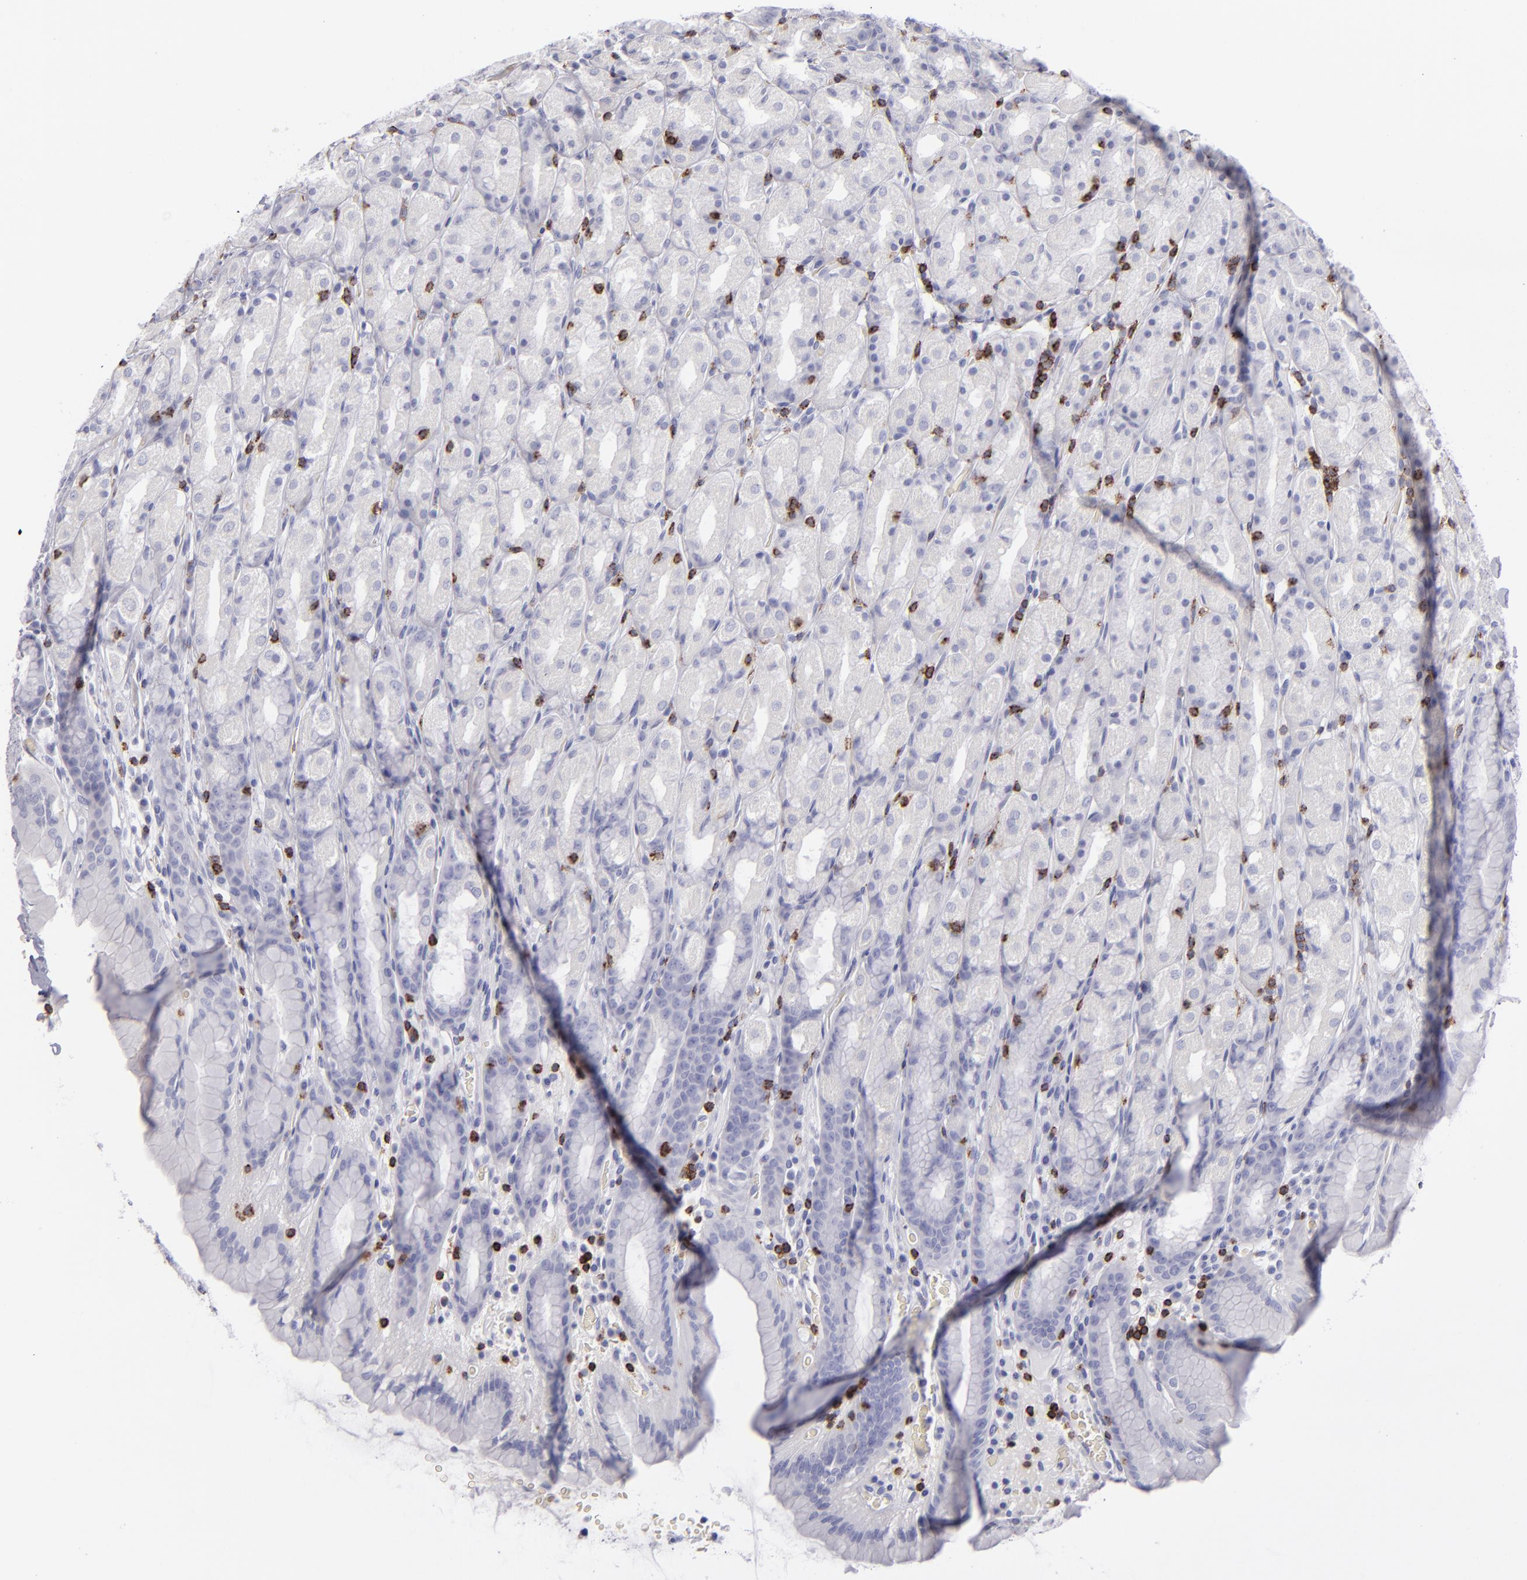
{"staining": {"intensity": "negative", "quantity": "none", "location": "none"}, "tissue": "stomach", "cell_type": "Glandular cells", "image_type": "normal", "snomed": [{"axis": "morphology", "description": "Normal tissue, NOS"}, {"axis": "topography", "description": "Stomach, upper"}], "caption": "Micrograph shows no protein expression in glandular cells of normal stomach. (DAB (3,3'-diaminobenzidine) IHC with hematoxylin counter stain).", "gene": "CD2", "patient": {"sex": "male", "age": 68}}